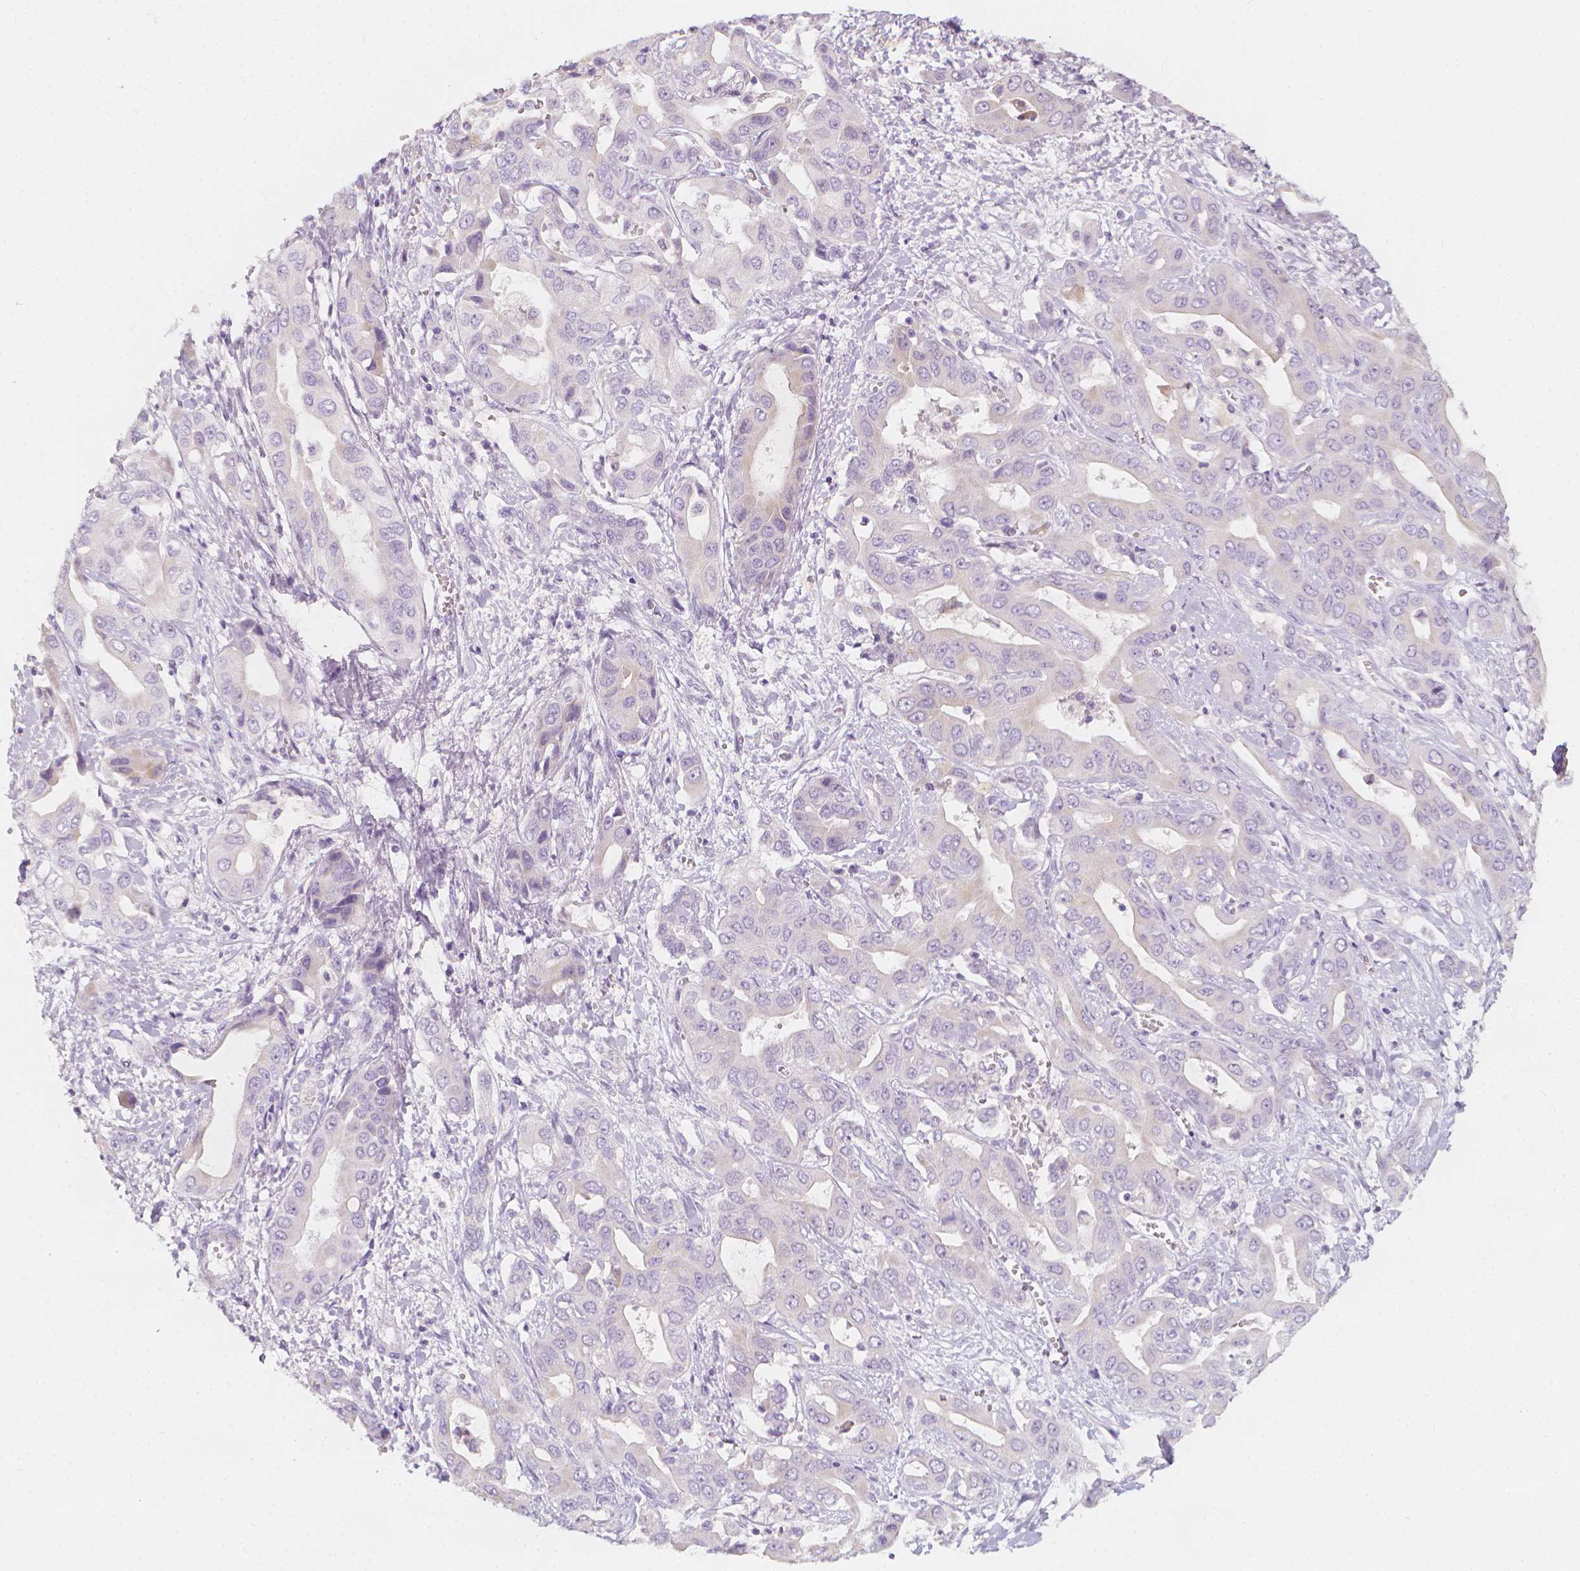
{"staining": {"intensity": "negative", "quantity": "none", "location": "none"}, "tissue": "liver cancer", "cell_type": "Tumor cells", "image_type": "cancer", "snomed": [{"axis": "morphology", "description": "Cholangiocarcinoma"}, {"axis": "topography", "description": "Liver"}], "caption": "This is an immunohistochemistry (IHC) micrograph of liver cancer. There is no positivity in tumor cells.", "gene": "RBFOX1", "patient": {"sex": "female", "age": 52}}